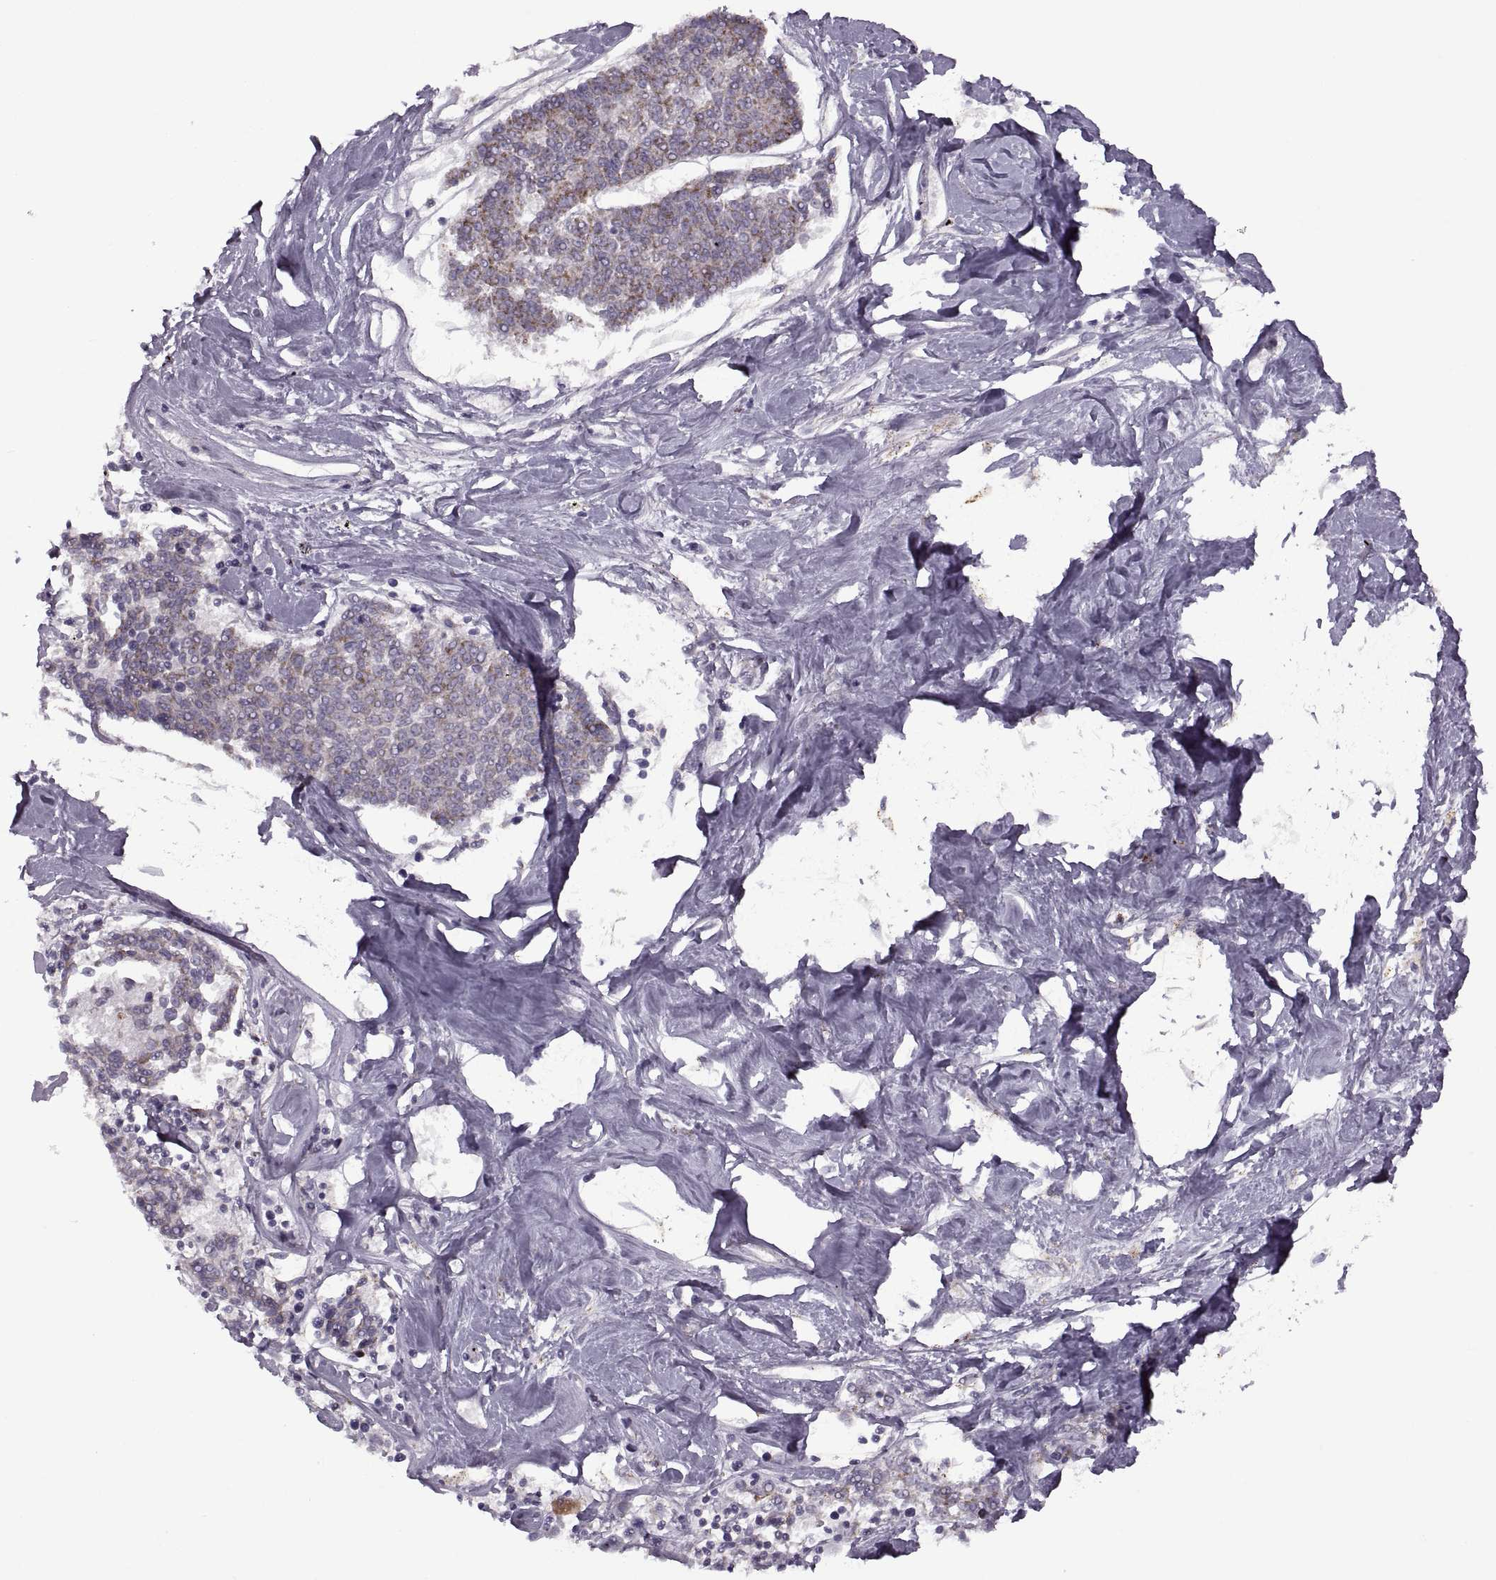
{"staining": {"intensity": "moderate", "quantity": ">75%", "location": "cytoplasmic/membranous"}, "tissue": "melanoma", "cell_type": "Tumor cells", "image_type": "cancer", "snomed": [{"axis": "morphology", "description": "Malignant melanoma, NOS"}, {"axis": "topography", "description": "Skin"}], "caption": "Melanoma stained for a protein (brown) reveals moderate cytoplasmic/membranous positive positivity in about >75% of tumor cells.", "gene": "PIERCE1", "patient": {"sex": "female", "age": 72}}